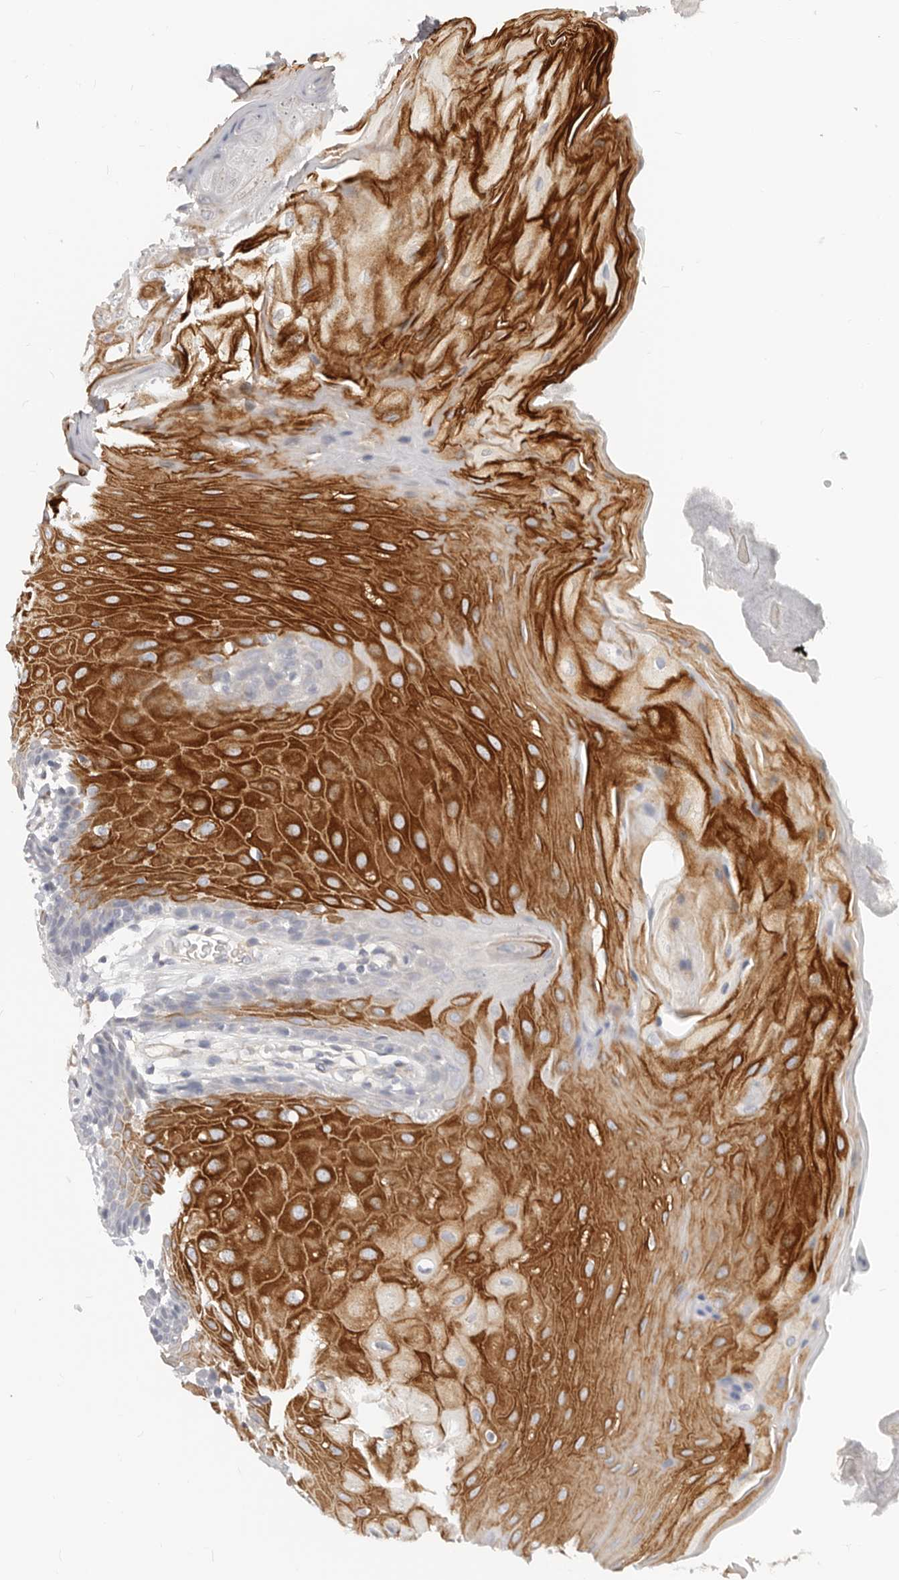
{"staining": {"intensity": "strong", "quantity": "25%-75%", "location": "cytoplasmic/membranous"}, "tissue": "oral mucosa", "cell_type": "Squamous epithelial cells", "image_type": "normal", "snomed": [{"axis": "morphology", "description": "Normal tissue, NOS"}, {"axis": "morphology", "description": "Squamous cell carcinoma, NOS"}, {"axis": "topography", "description": "Skeletal muscle"}, {"axis": "topography", "description": "Oral tissue"}, {"axis": "topography", "description": "Salivary gland"}, {"axis": "topography", "description": "Head-Neck"}], "caption": "This photomicrograph displays benign oral mucosa stained with IHC to label a protein in brown. The cytoplasmic/membranous of squamous epithelial cells show strong positivity for the protein. Nuclei are counter-stained blue.", "gene": "RABAC1", "patient": {"sex": "male", "age": 54}}